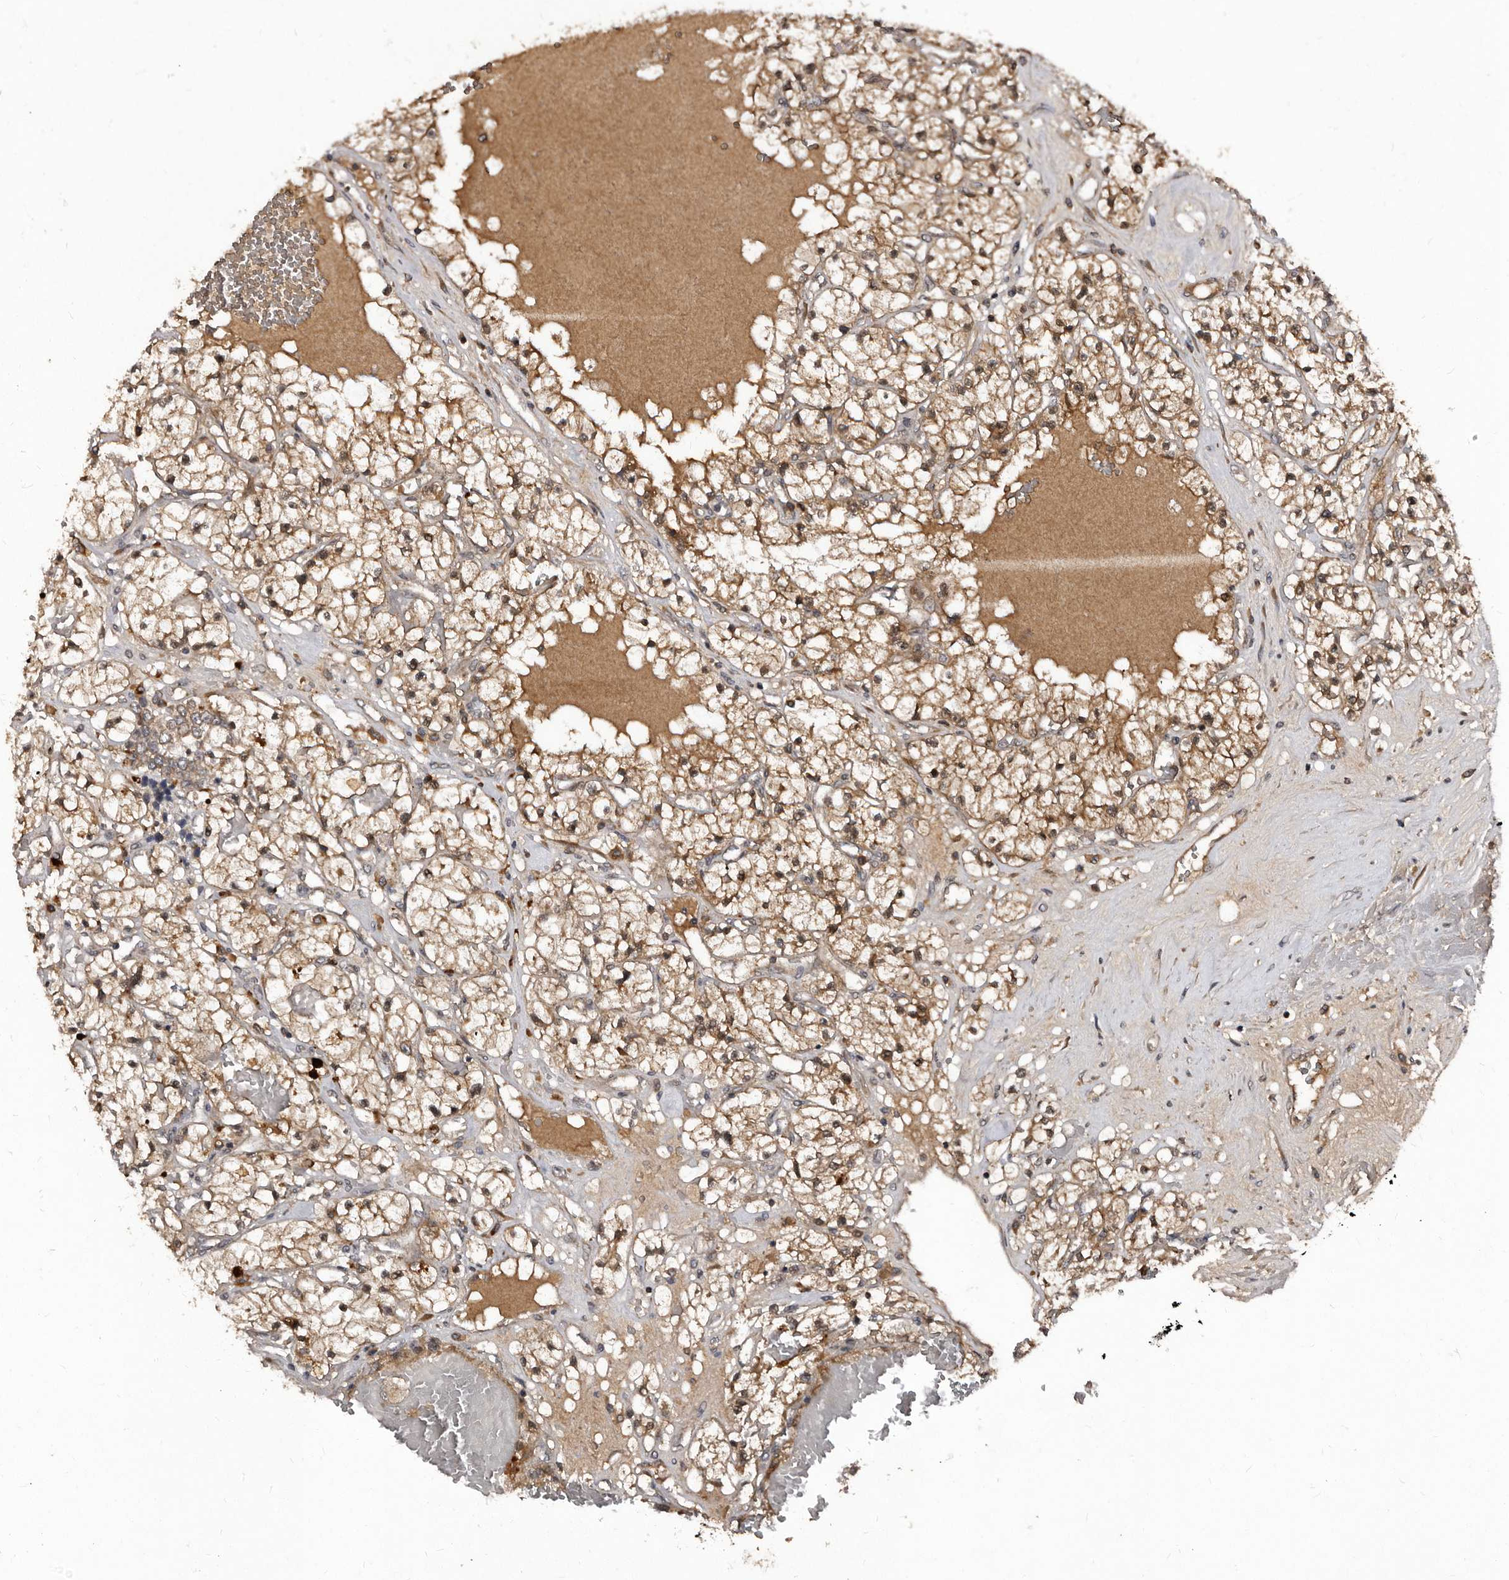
{"staining": {"intensity": "moderate", "quantity": ">75%", "location": "cytoplasmic/membranous"}, "tissue": "renal cancer", "cell_type": "Tumor cells", "image_type": "cancer", "snomed": [{"axis": "morphology", "description": "Normal tissue, NOS"}, {"axis": "morphology", "description": "Adenocarcinoma, NOS"}, {"axis": "topography", "description": "Kidney"}], "caption": "About >75% of tumor cells in human renal cancer show moderate cytoplasmic/membranous protein positivity as visualized by brown immunohistochemical staining.", "gene": "PMVK", "patient": {"sex": "male", "age": 68}}